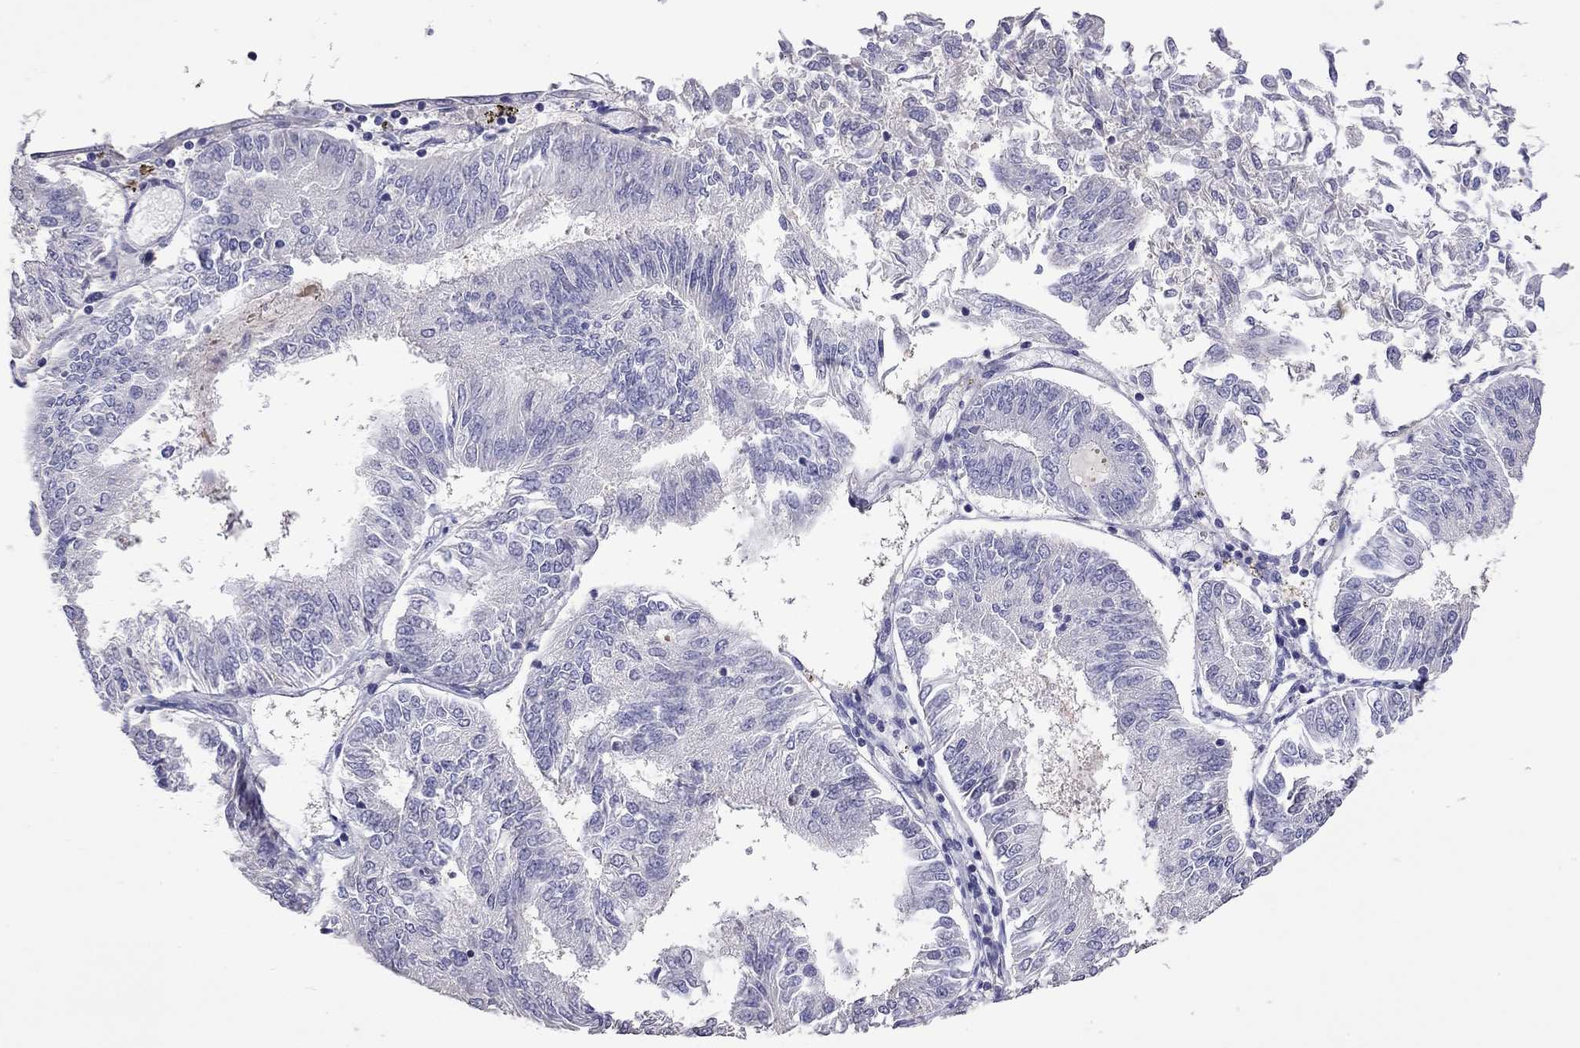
{"staining": {"intensity": "negative", "quantity": "none", "location": "none"}, "tissue": "endometrial cancer", "cell_type": "Tumor cells", "image_type": "cancer", "snomed": [{"axis": "morphology", "description": "Adenocarcinoma, NOS"}, {"axis": "topography", "description": "Endometrium"}], "caption": "Immunohistochemistry of adenocarcinoma (endometrial) exhibits no positivity in tumor cells. (DAB IHC, high magnification).", "gene": "FEZ1", "patient": {"sex": "female", "age": 58}}